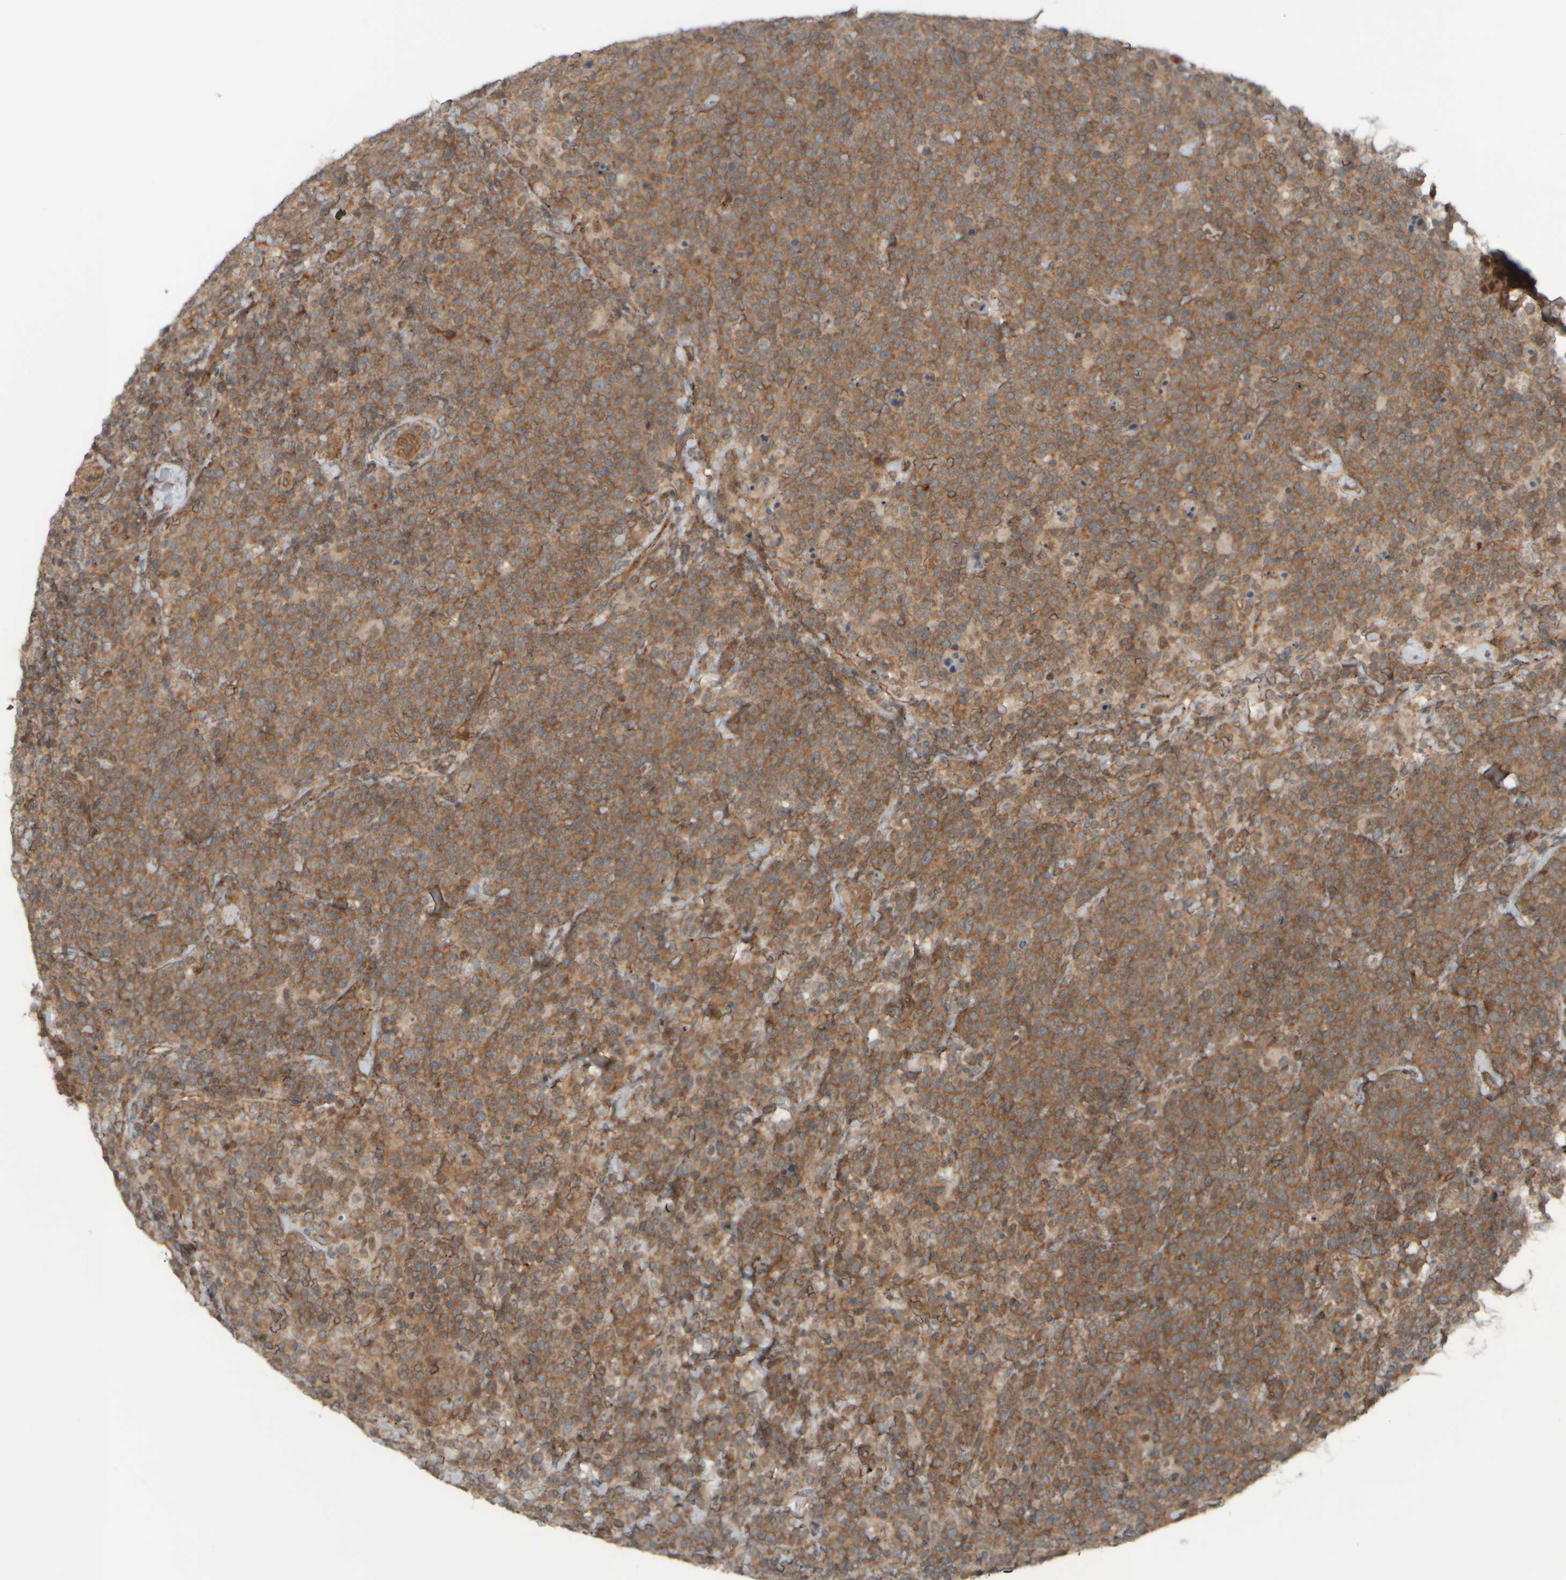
{"staining": {"intensity": "moderate", "quantity": ">75%", "location": "cytoplasmic/membranous"}, "tissue": "lymphoma", "cell_type": "Tumor cells", "image_type": "cancer", "snomed": [{"axis": "morphology", "description": "Malignant lymphoma, non-Hodgkin's type, High grade"}, {"axis": "topography", "description": "Lymph node"}], "caption": "High-power microscopy captured an immunohistochemistry (IHC) micrograph of malignant lymphoma, non-Hodgkin's type (high-grade), revealing moderate cytoplasmic/membranous staining in approximately >75% of tumor cells.", "gene": "GIGYF1", "patient": {"sex": "male", "age": 61}}